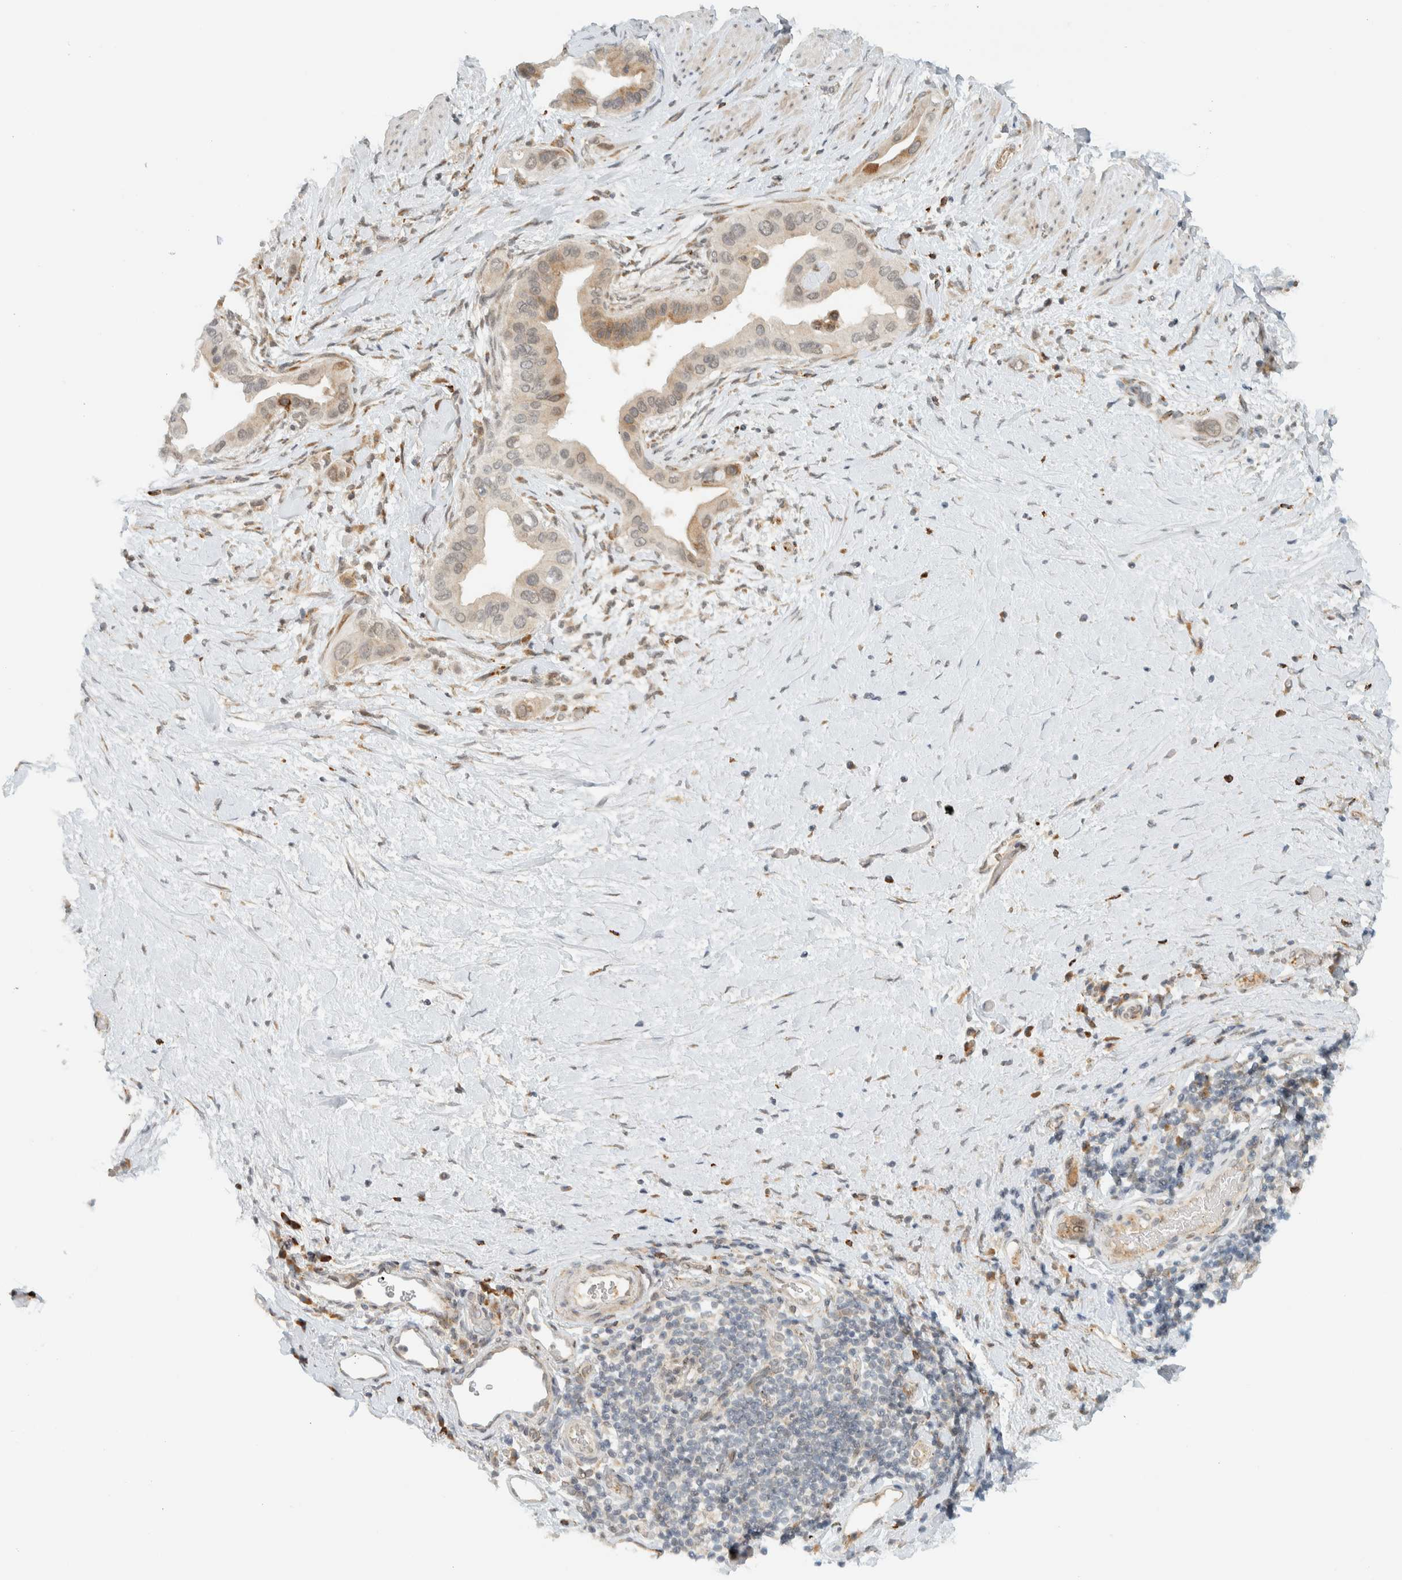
{"staining": {"intensity": "weak", "quantity": "<25%", "location": "cytoplasmic/membranous,nuclear"}, "tissue": "pancreatic cancer", "cell_type": "Tumor cells", "image_type": "cancer", "snomed": [{"axis": "morphology", "description": "Adenocarcinoma, NOS"}, {"axis": "topography", "description": "Pancreas"}], "caption": "High power microscopy image of an immunohistochemistry (IHC) micrograph of pancreatic cancer (adenocarcinoma), revealing no significant positivity in tumor cells.", "gene": "ITPRID1", "patient": {"sex": "female", "age": 56}}